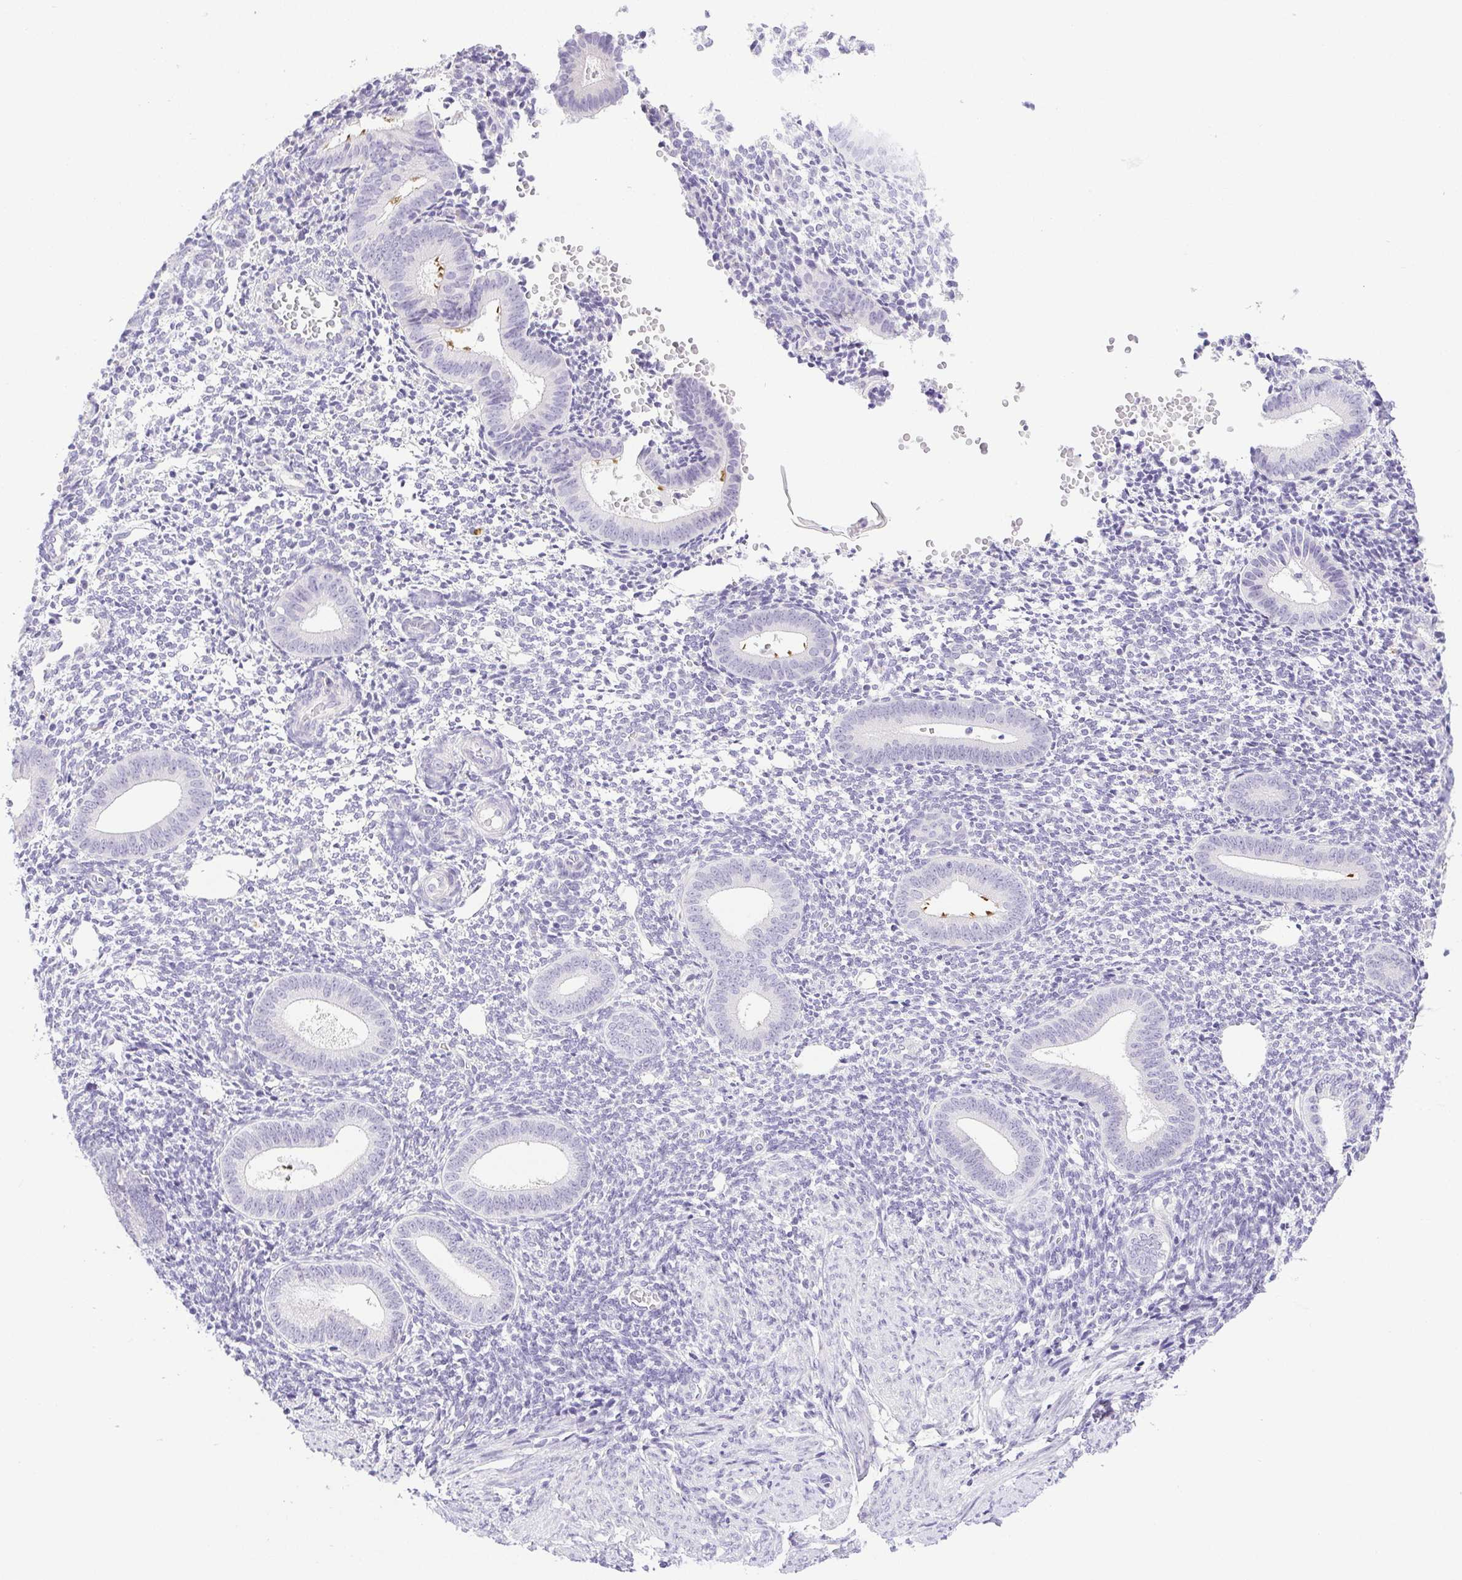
{"staining": {"intensity": "negative", "quantity": "none", "location": "none"}, "tissue": "endometrium", "cell_type": "Cells in endometrial stroma", "image_type": "normal", "snomed": [{"axis": "morphology", "description": "Normal tissue, NOS"}, {"axis": "topography", "description": "Endometrium"}], "caption": "Immunohistochemistry (IHC) of normal endometrium demonstrates no expression in cells in endometrial stroma.", "gene": "PAPPA2", "patient": {"sex": "female", "age": 40}}